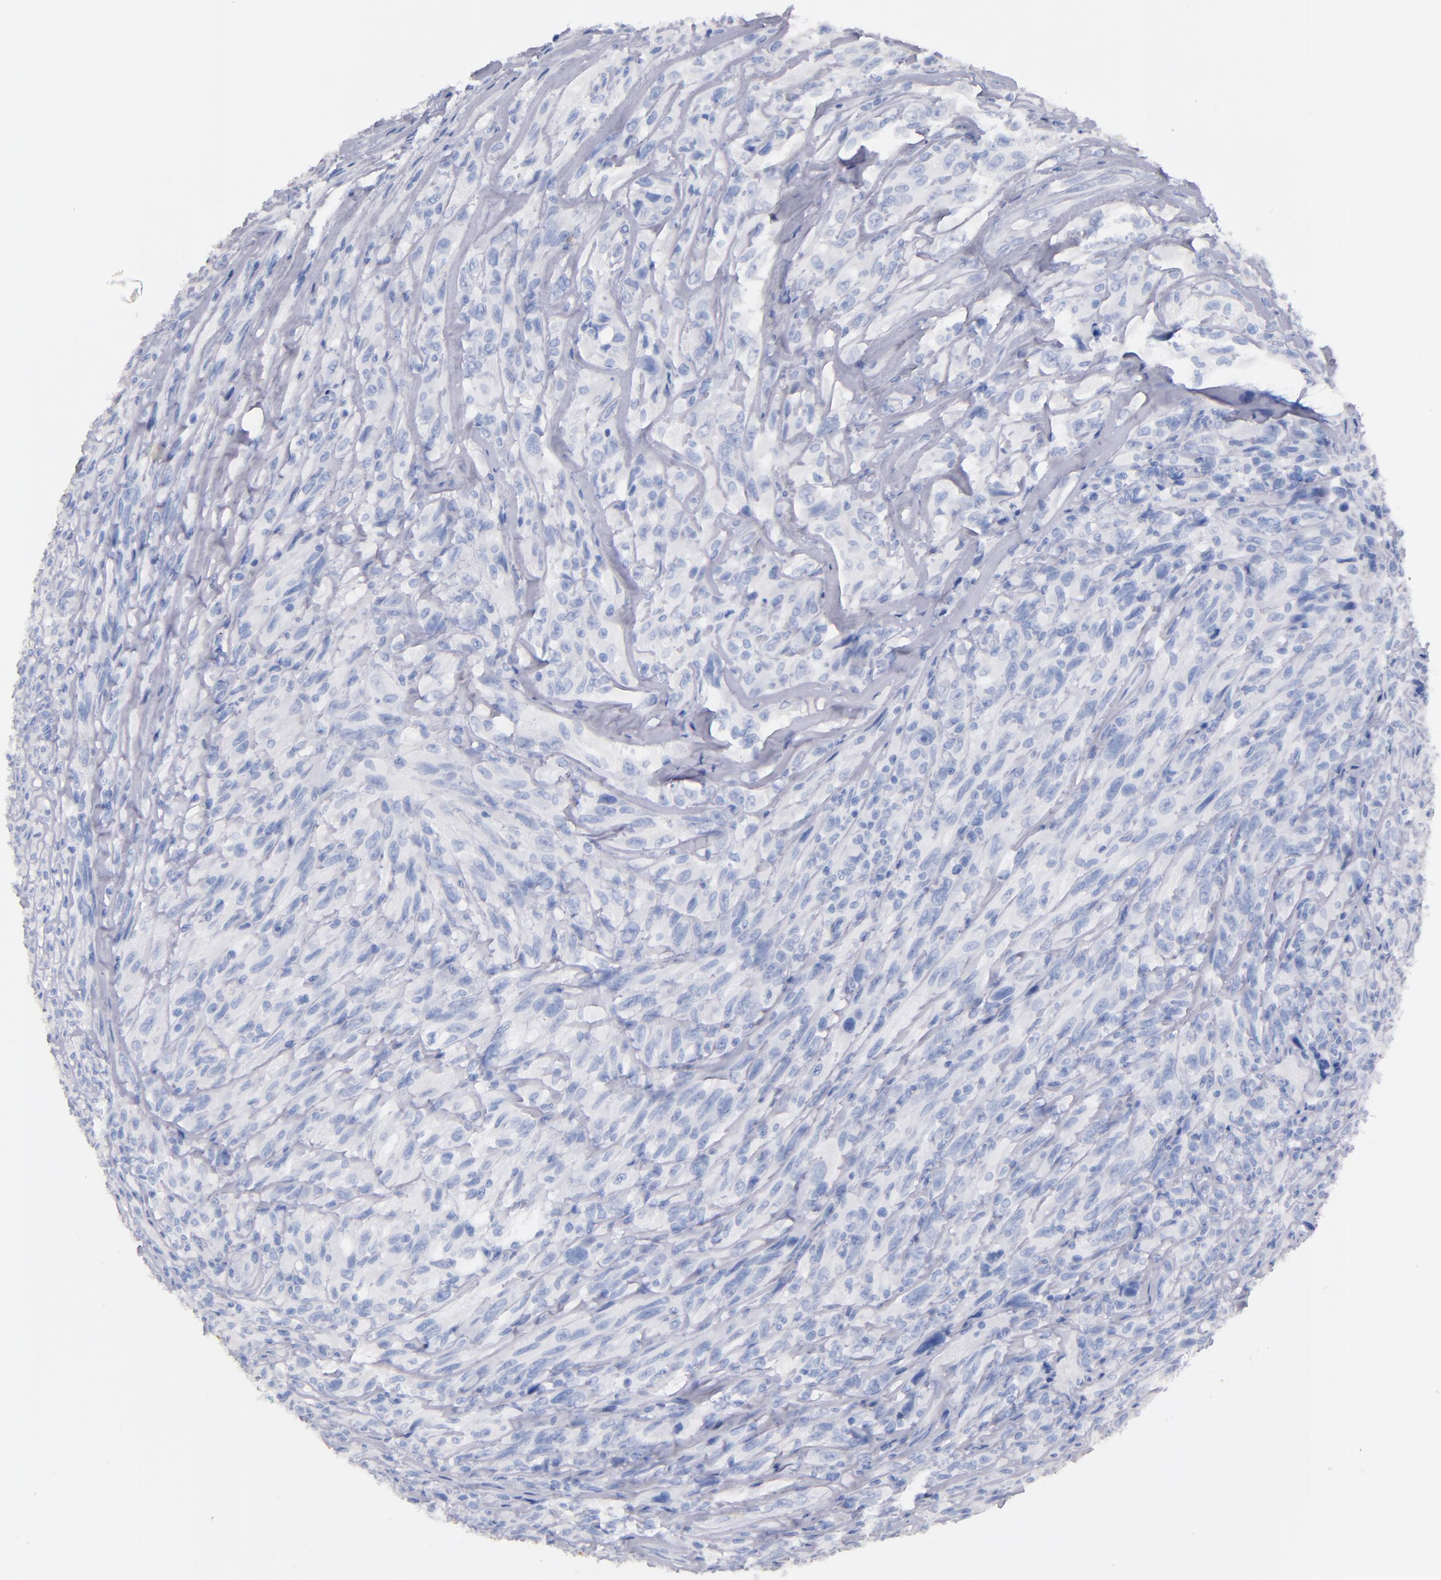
{"staining": {"intensity": "negative", "quantity": "none", "location": "none"}, "tissue": "glioma", "cell_type": "Tumor cells", "image_type": "cancer", "snomed": [{"axis": "morphology", "description": "Glioma, malignant, High grade"}, {"axis": "topography", "description": "Brain"}], "caption": "IHC photomicrograph of neoplastic tissue: human malignant glioma (high-grade) stained with DAB reveals no significant protein positivity in tumor cells.", "gene": "KIT", "patient": {"sex": "male", "age": 48}}